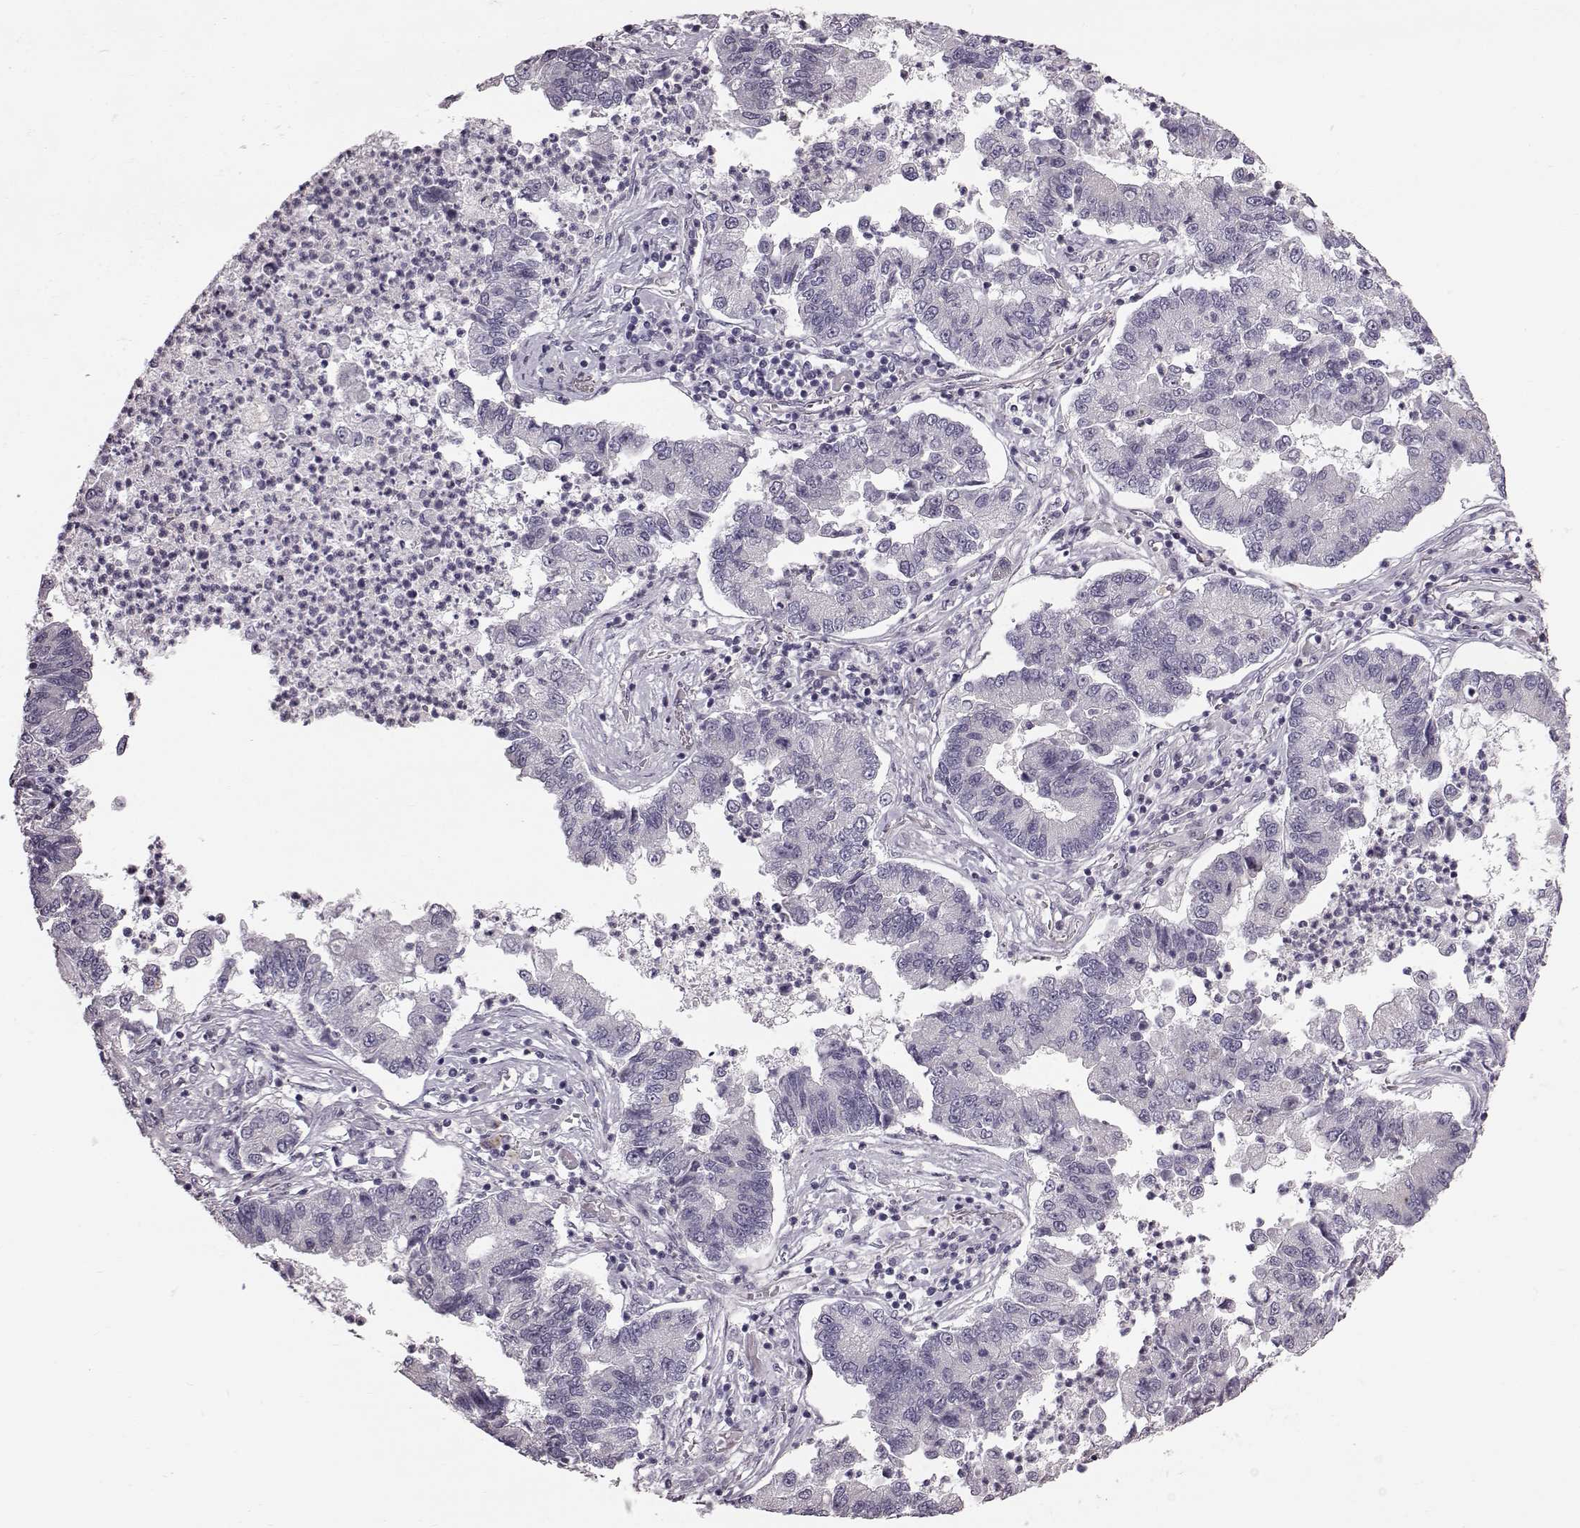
{"staining": {"intensity": "negative", "quantity": "none", "location": "none"}, "tissue": "lung cancer", "cell_type": "Tumor cells", "image_type": "cancer", "snomed": [{"axis": "morphology", "description": "Adenocarcinoma, NOS"}, {"axis": "topography", "description": "Lung"}], "caption": "This is a photomicrograph of immunohistochemistry (IHC) staining of lung cancer, which shows no positivity in tumor cells.", "gene": "TCHHL1", "patient": {"sex": "female", "age": 57}}